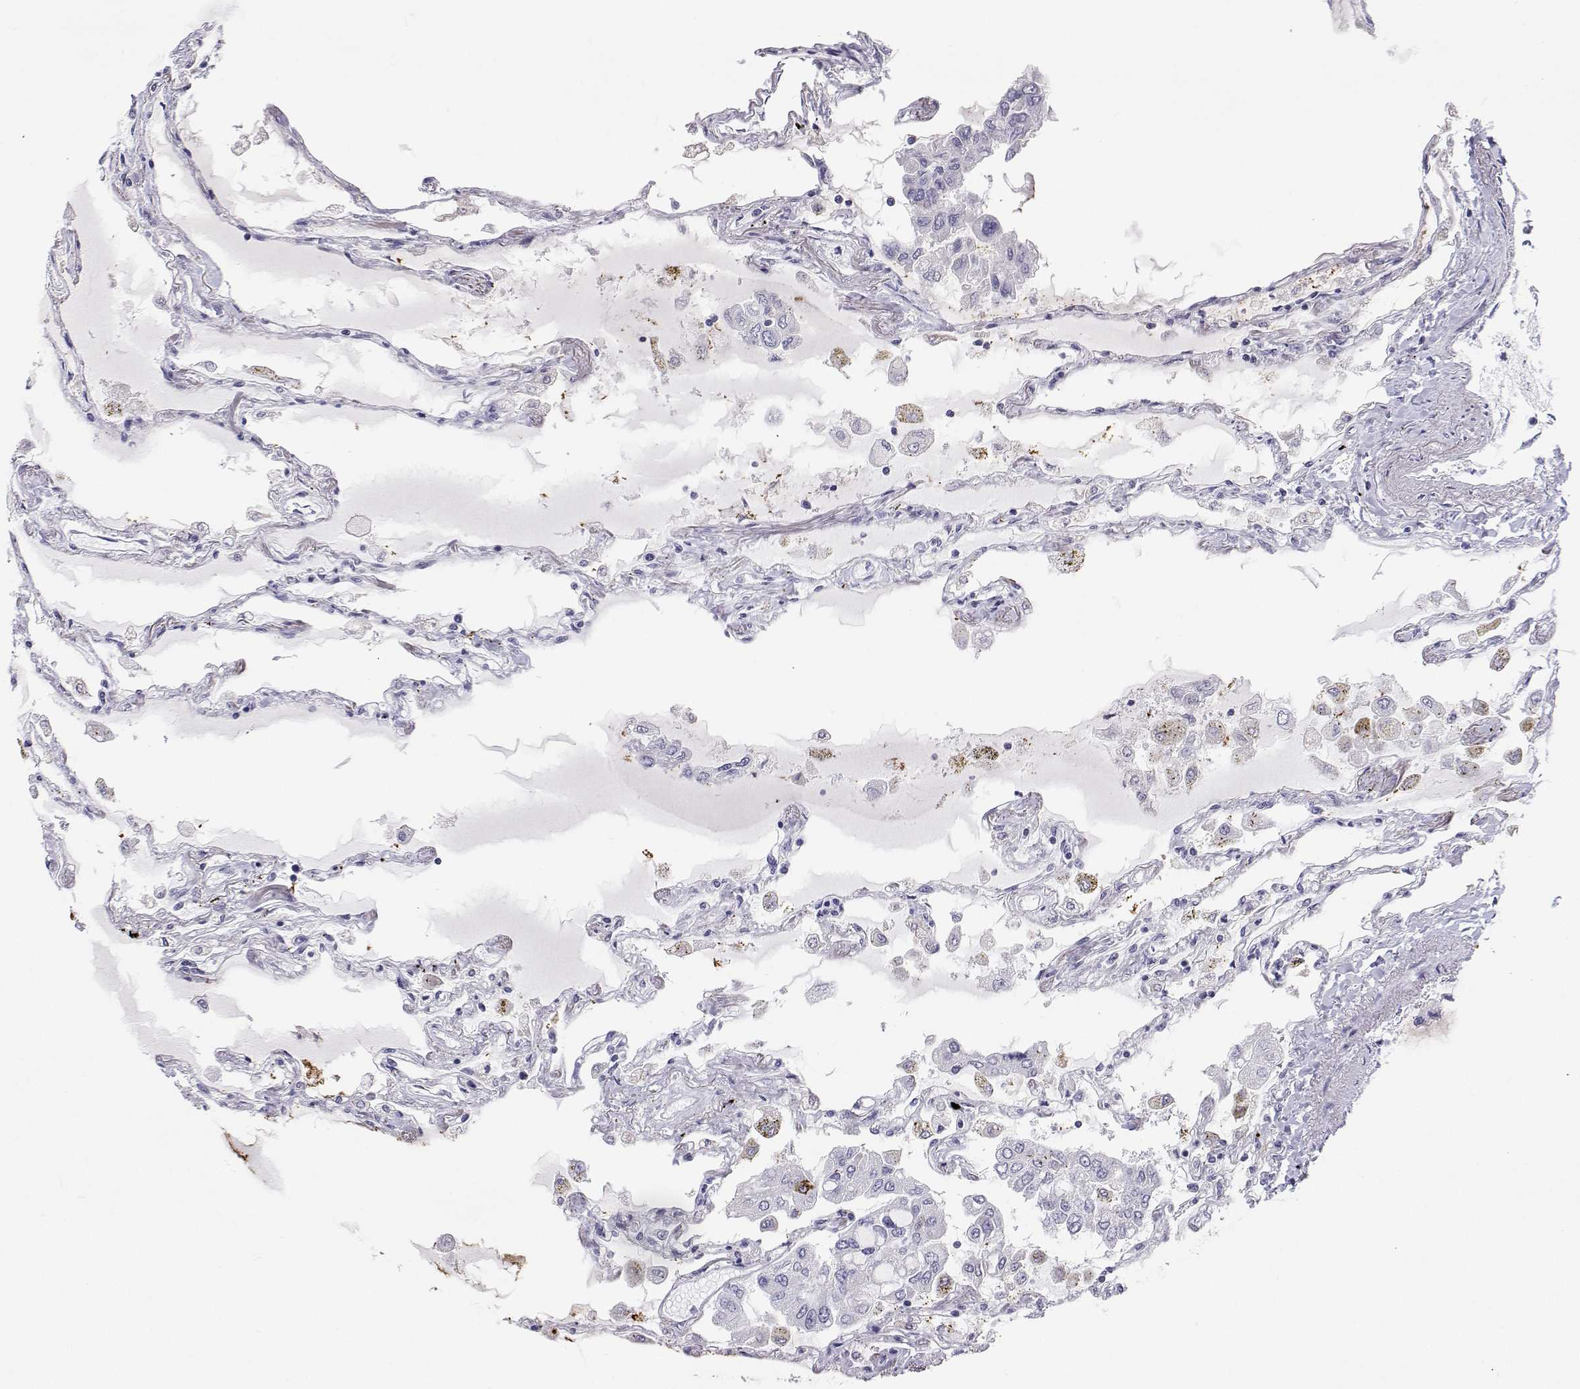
{"staining": {"intensity": "negative", "quantity": "none", "location": "none"}, "tissue": "lung", "cell_type": "Alveolar cells", "image_type": "normal", "snomed": [{"axis": "morphology", "description": "Normal tissue, NOS"}, {"axis": "morphology", "description": "Adenocarcinoma, NOS"}, {"axis": "topography", "description": "Cartilage tissue"}, {"axis": "topography", "description": "Lung"}], "caption": "A high-resolution image shows IHC staining of unremarkable lung, which reveals no significant expression in alveolar cells. (DAB IHC, high magnification).", "gene": "ANKRD65", "patient": {"sex": "female", "age": 67}}